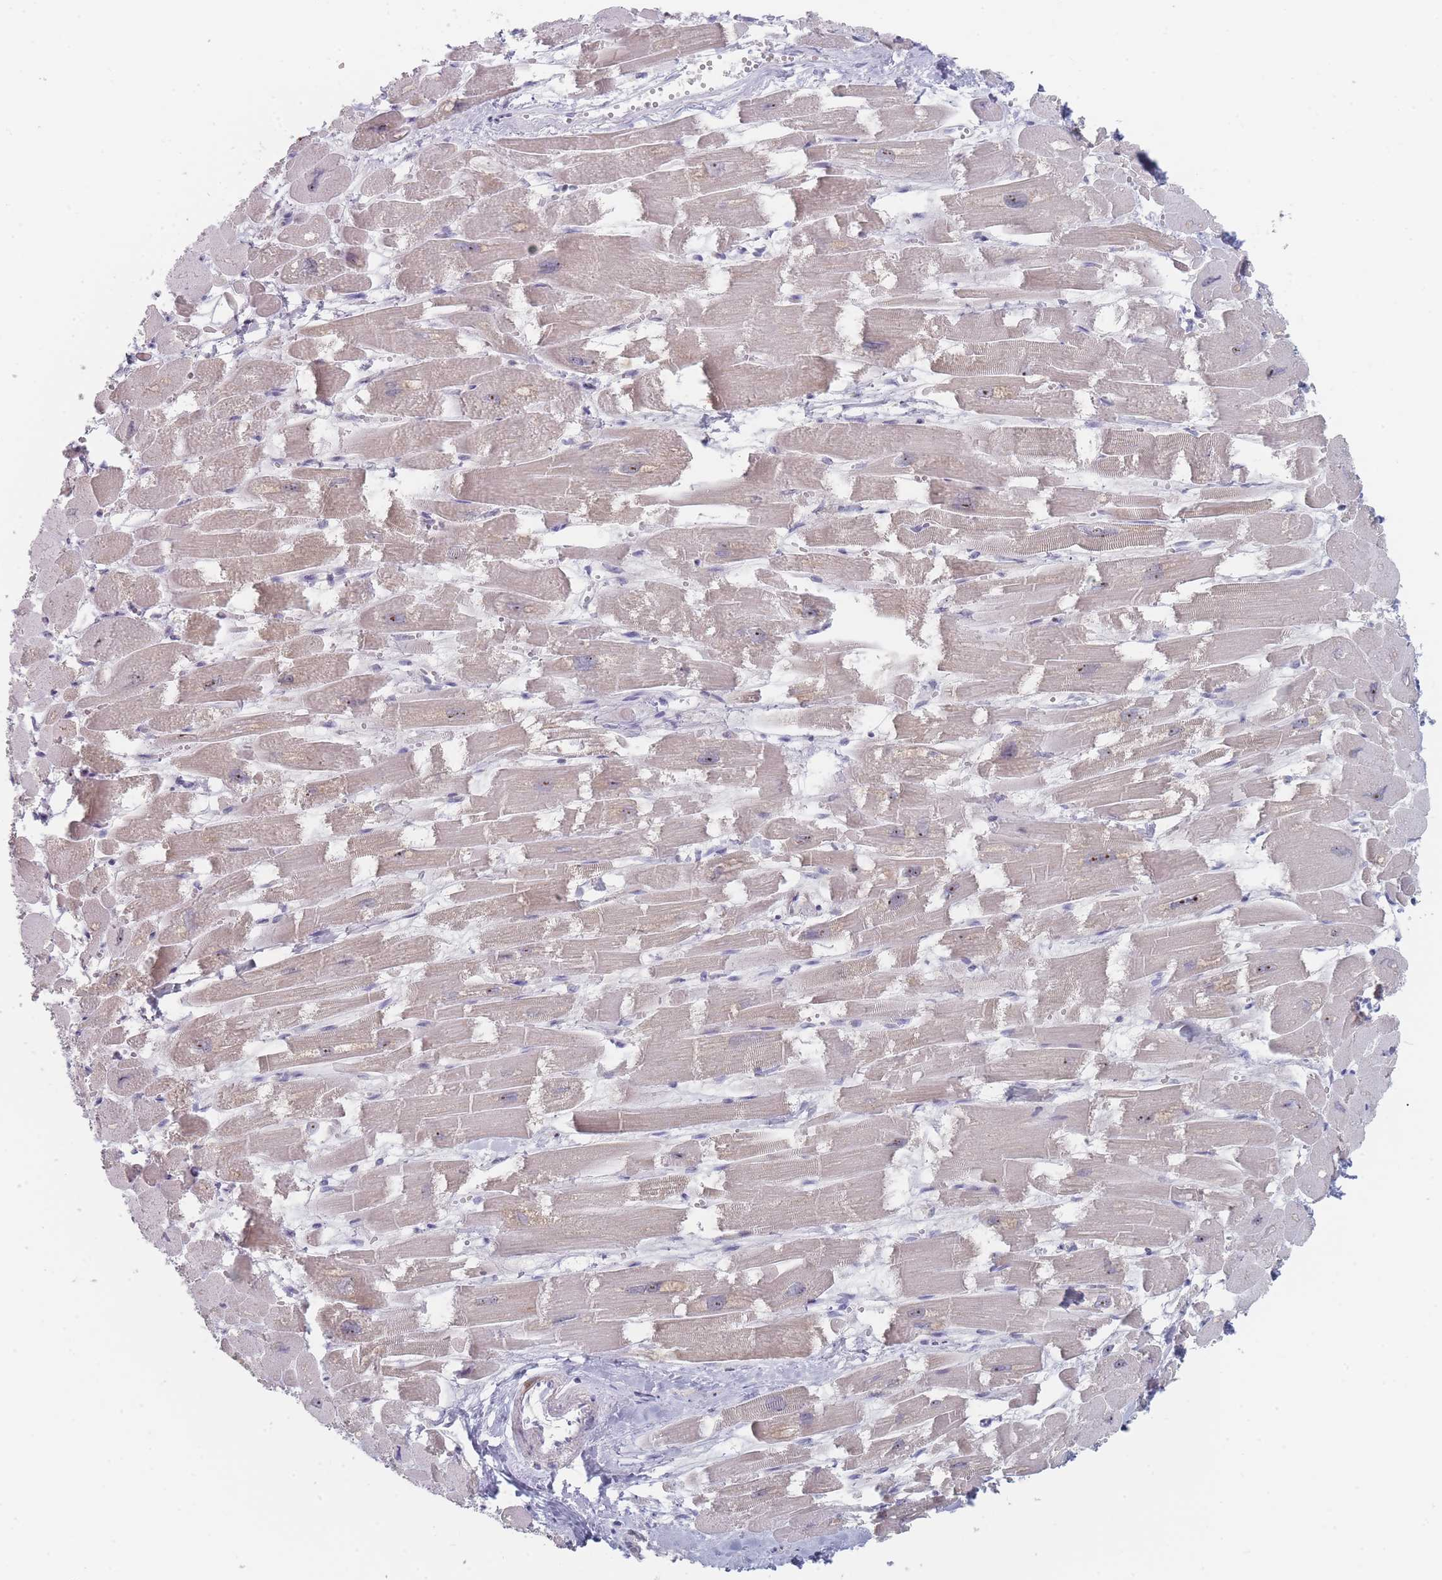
{"staining": {"intensity": "moderate", "quantity": "25%-75%", "location": "cytoplasmic/membranous,nuclear"}, "tissue": "heart muscle", "cell_type": "Cardiomyocytes", "image_type": "normal", "snomed": [{"axis": "morphology", "description": "Normal tissue, NOS"}, {"axis": "topography", "description": "Heart"}], "caption": "Immunohistochemistry staining of normal heart muscle, which exhibits medium levels of moderate cytoplasmic/membranous,nuclear staining in approximately 25%-75% of cardiomyocytes indicating moderate cytoplasmic/membranous,nuclear protein positivity. The staining was performed using DAB (3,3'-diaminobenzidine) (brown) for protein detection and nuclei were counterstained in hematoxylin (blue).", "gene": "RNF8", "patient": {"sex": "male", "age": 54}}